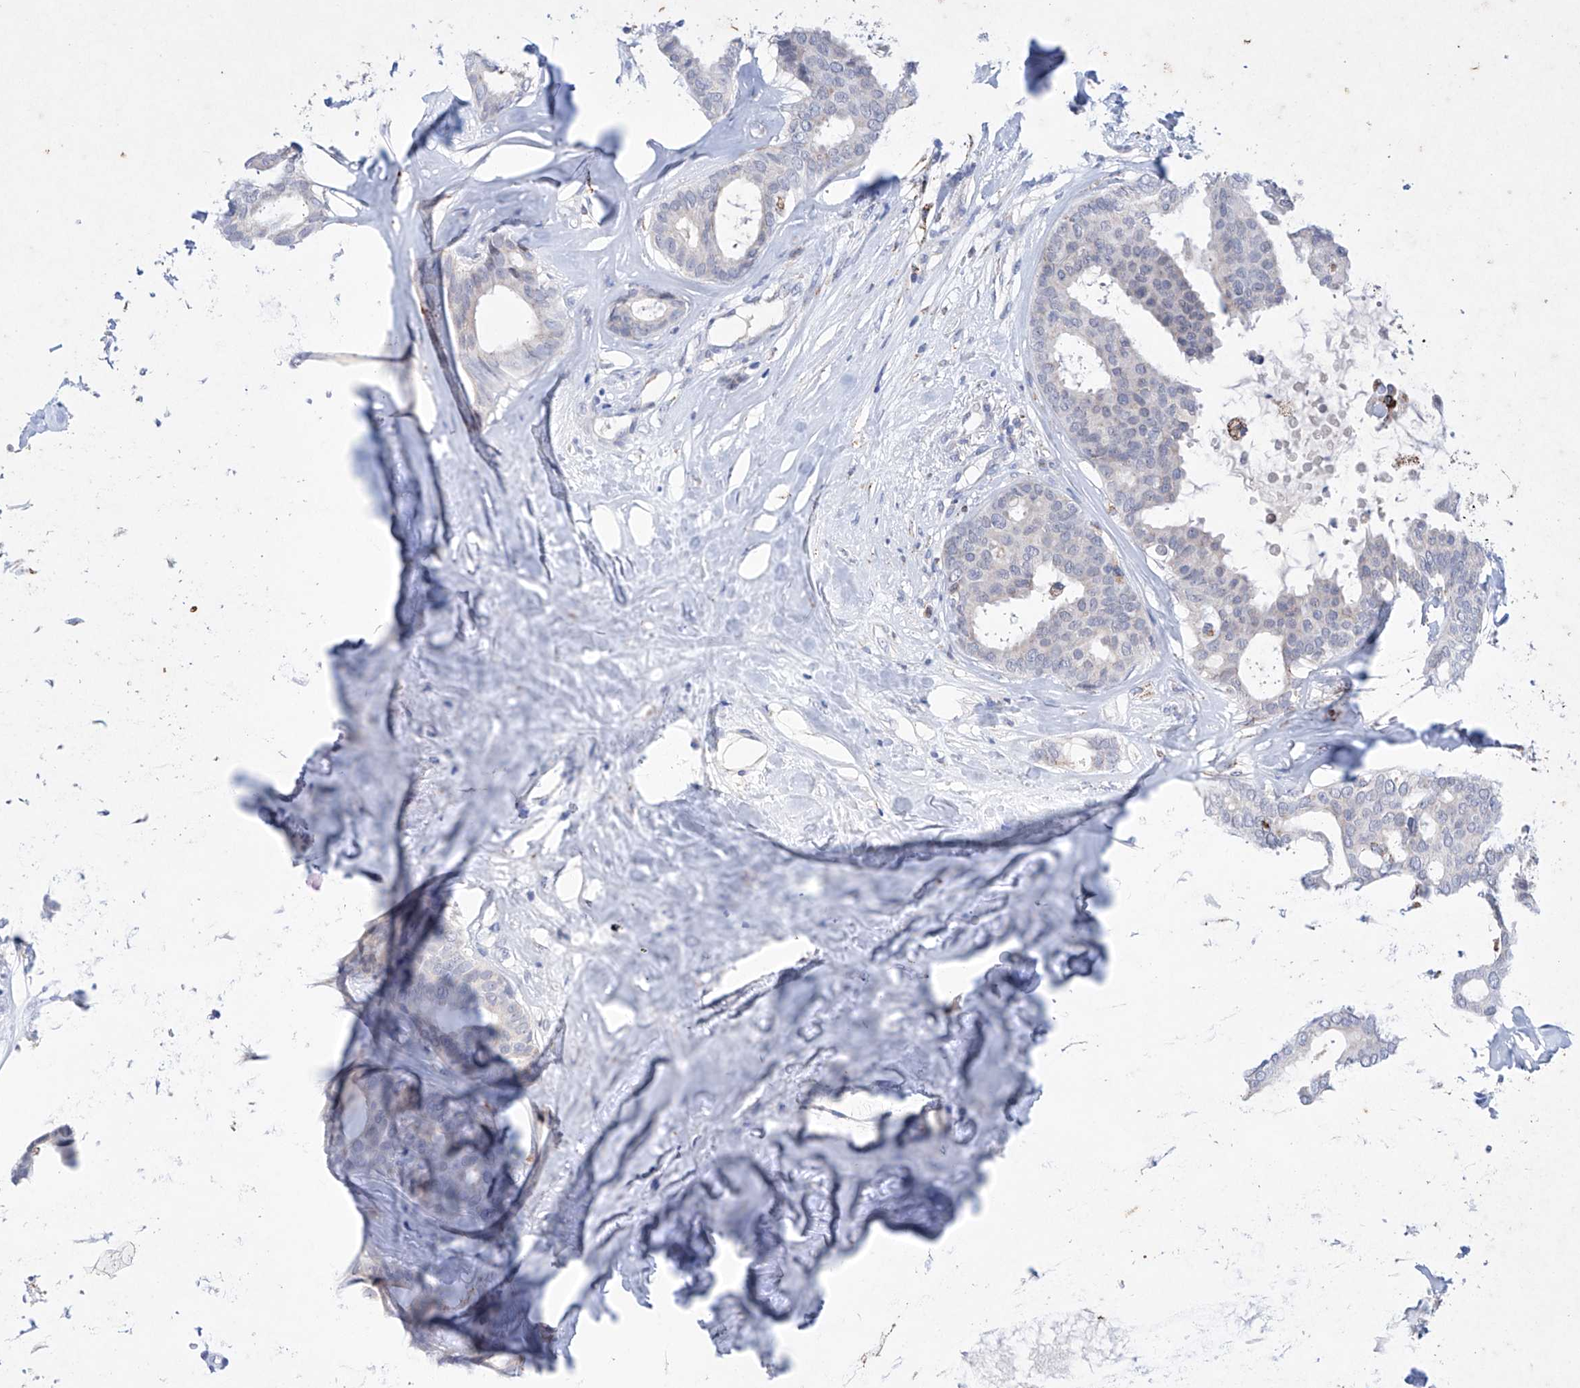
{"staining": {"intensity": "negative", "quantity": "none", "location": "none"}, "tissue": "breast cancer", "cell_type": "Tumor cells", "image_type": "cancer", "snomed": [{"axis": "morphology", "description": "Duct carcinoma"}, {"axis": "topography", "description": "Breast"}], "caption": "There is no significant positivity in tumor cells of breast invasive ductal carcinoma.", "gene": "NRROS", "patient": {"sex": "female", "age": 75}}